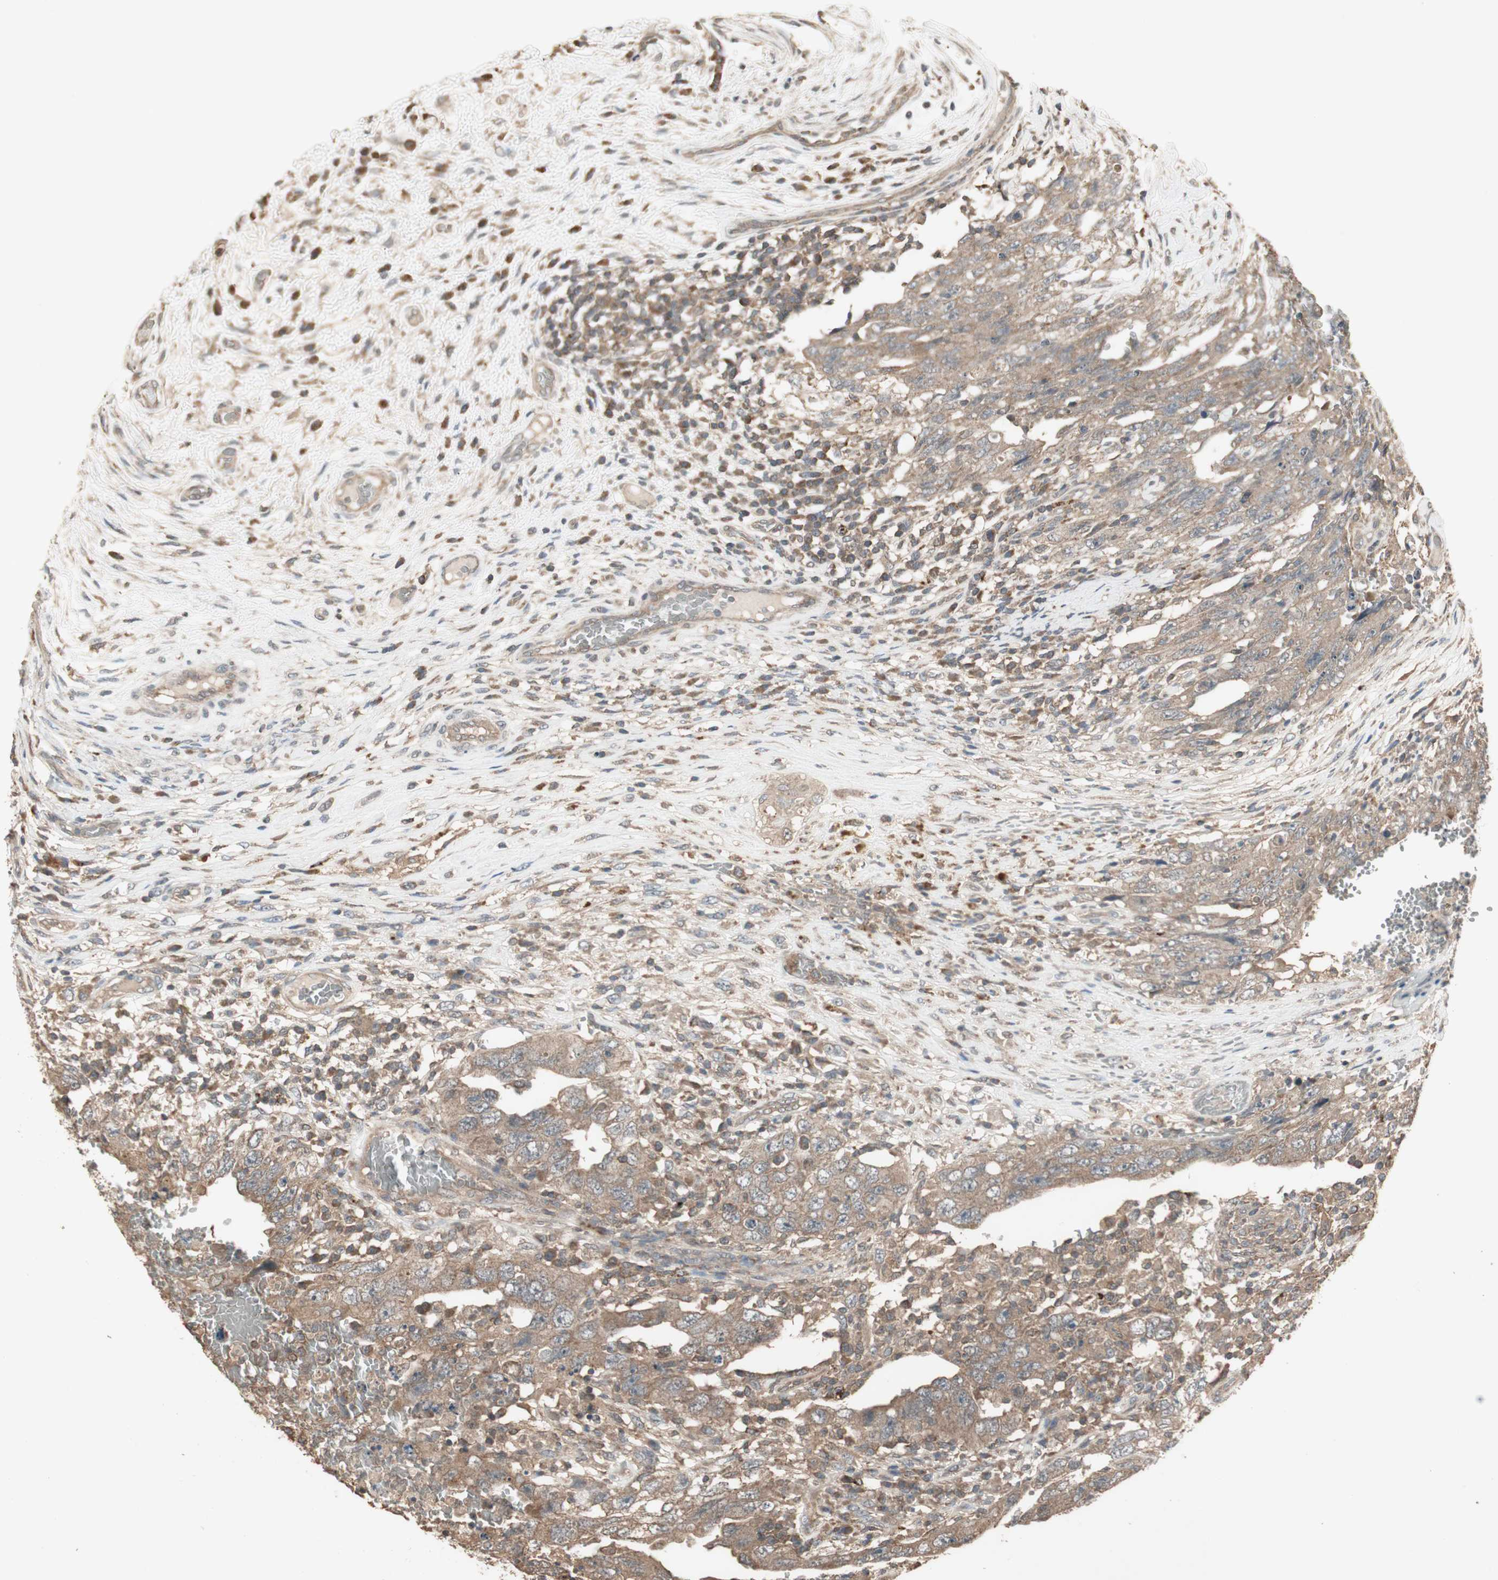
{"staining": {"intensity": "moderate", "quantity": ">75%", "location": "cytoplasmic/membranous"}, "tissue": "testis cancer", "cell_type": "Tumor cells", "image_type": "cancer", "snomed": [{"axis": "morphology", "description": "Carcinoma, Embryonal, NOS"}, {"axis": "topography", "description": "Testis"}], "caption": "Immunohistochemical staining of human testis embryonal carcinoma displays medium levels of moderate cytoplasmic/membranous positivity in approximately >75% of tumor cells.", "gene": "UBAC1", "patient": {"sex": "male", "age": 26}}